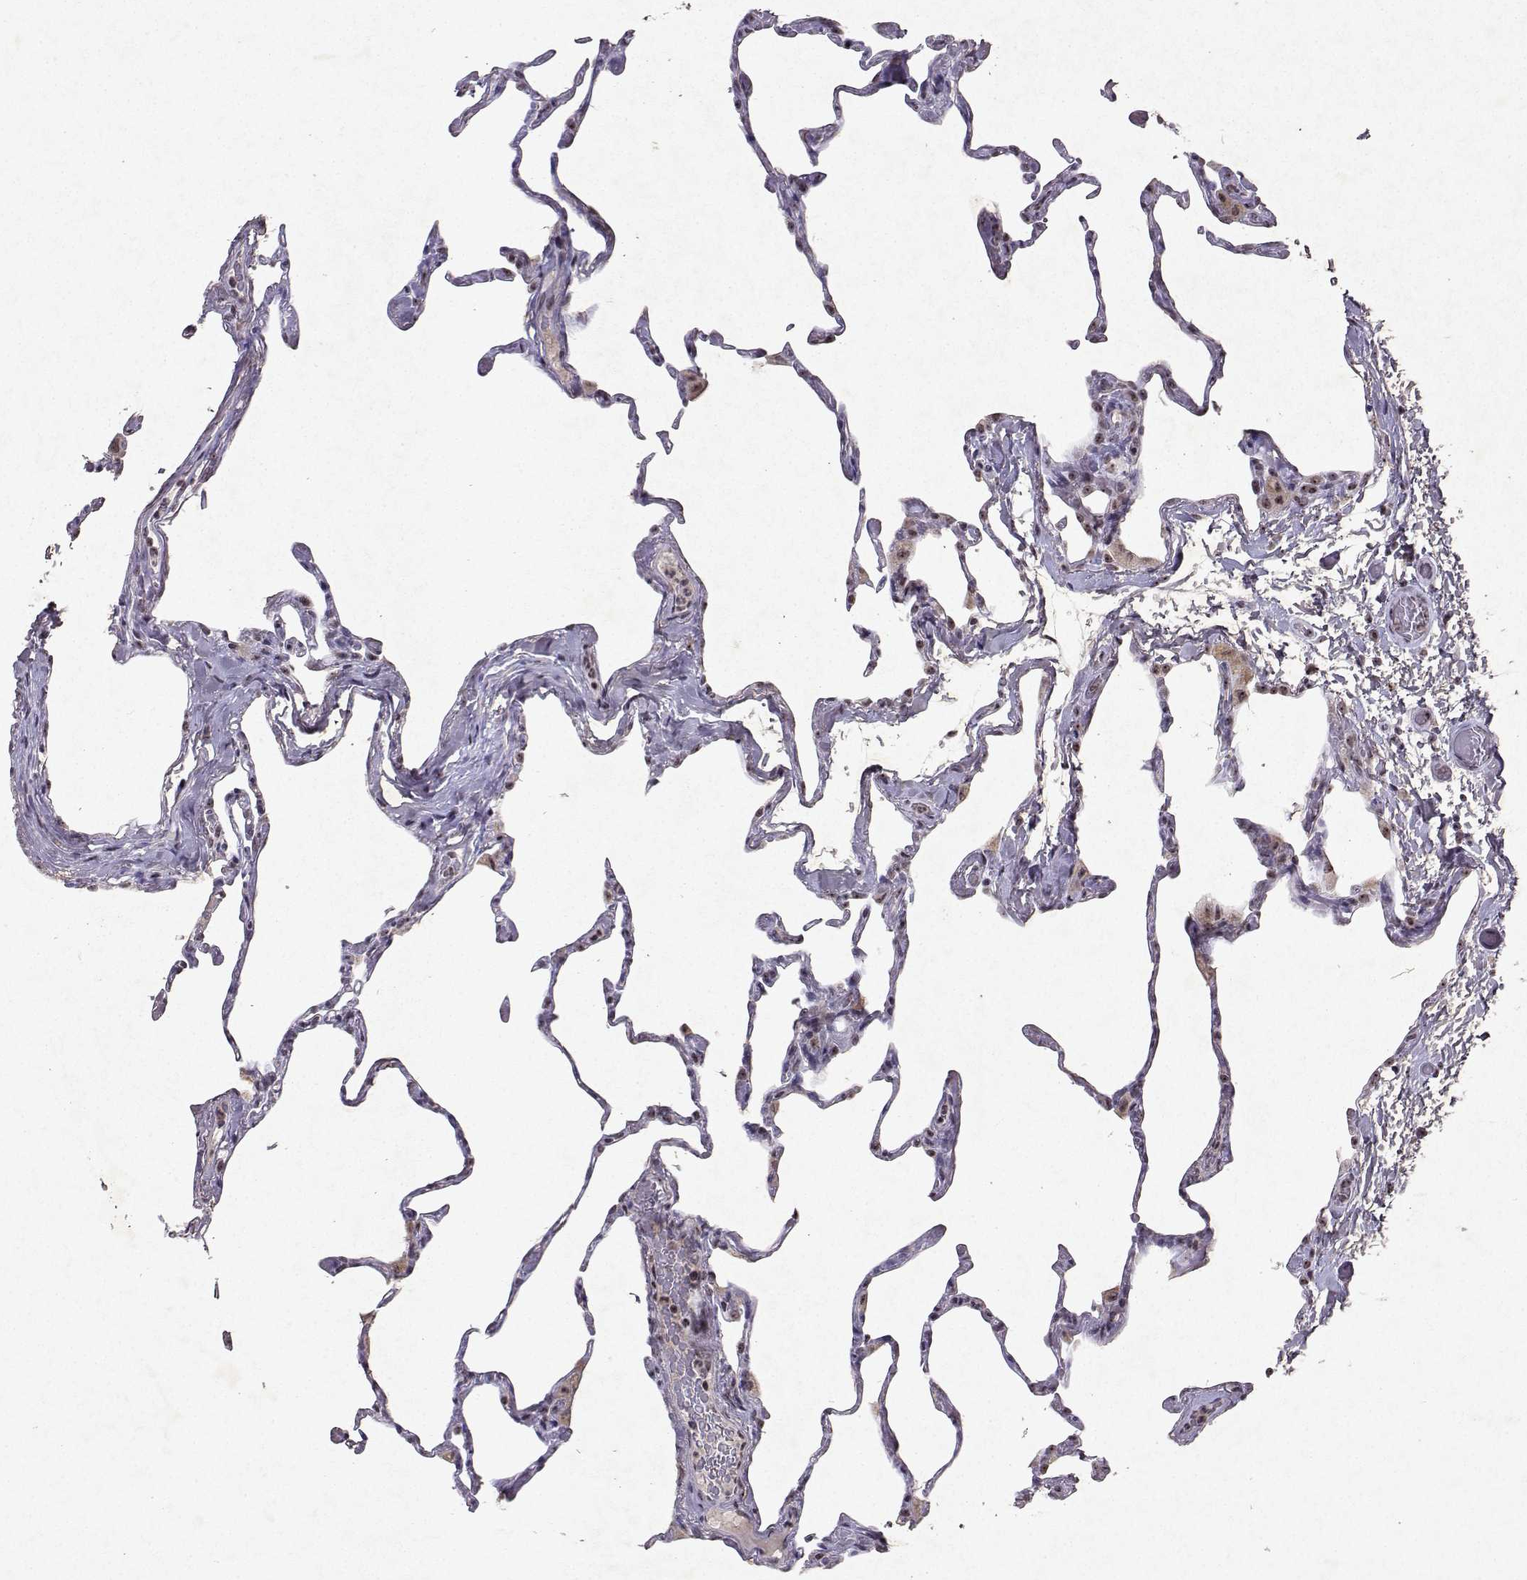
{"staining": {"intensity": "moderate", "quantity": "<25%", "location": "nuclear"}, "tissue": "lung", "cell_type": "Alveolar cells", "image_type": "normal", "snomed": [{"axis": "morphology", "description": "Normal tissue, NOS"}, {"axis": "topography", "description": "Lung"}], "caption": "Protein staining of unremarkable lung shows moderate nuclear staining in approximately <25% of alveolar cells.", "gene": "DDX56", "patient": {"sex": "male", "age": 65}}